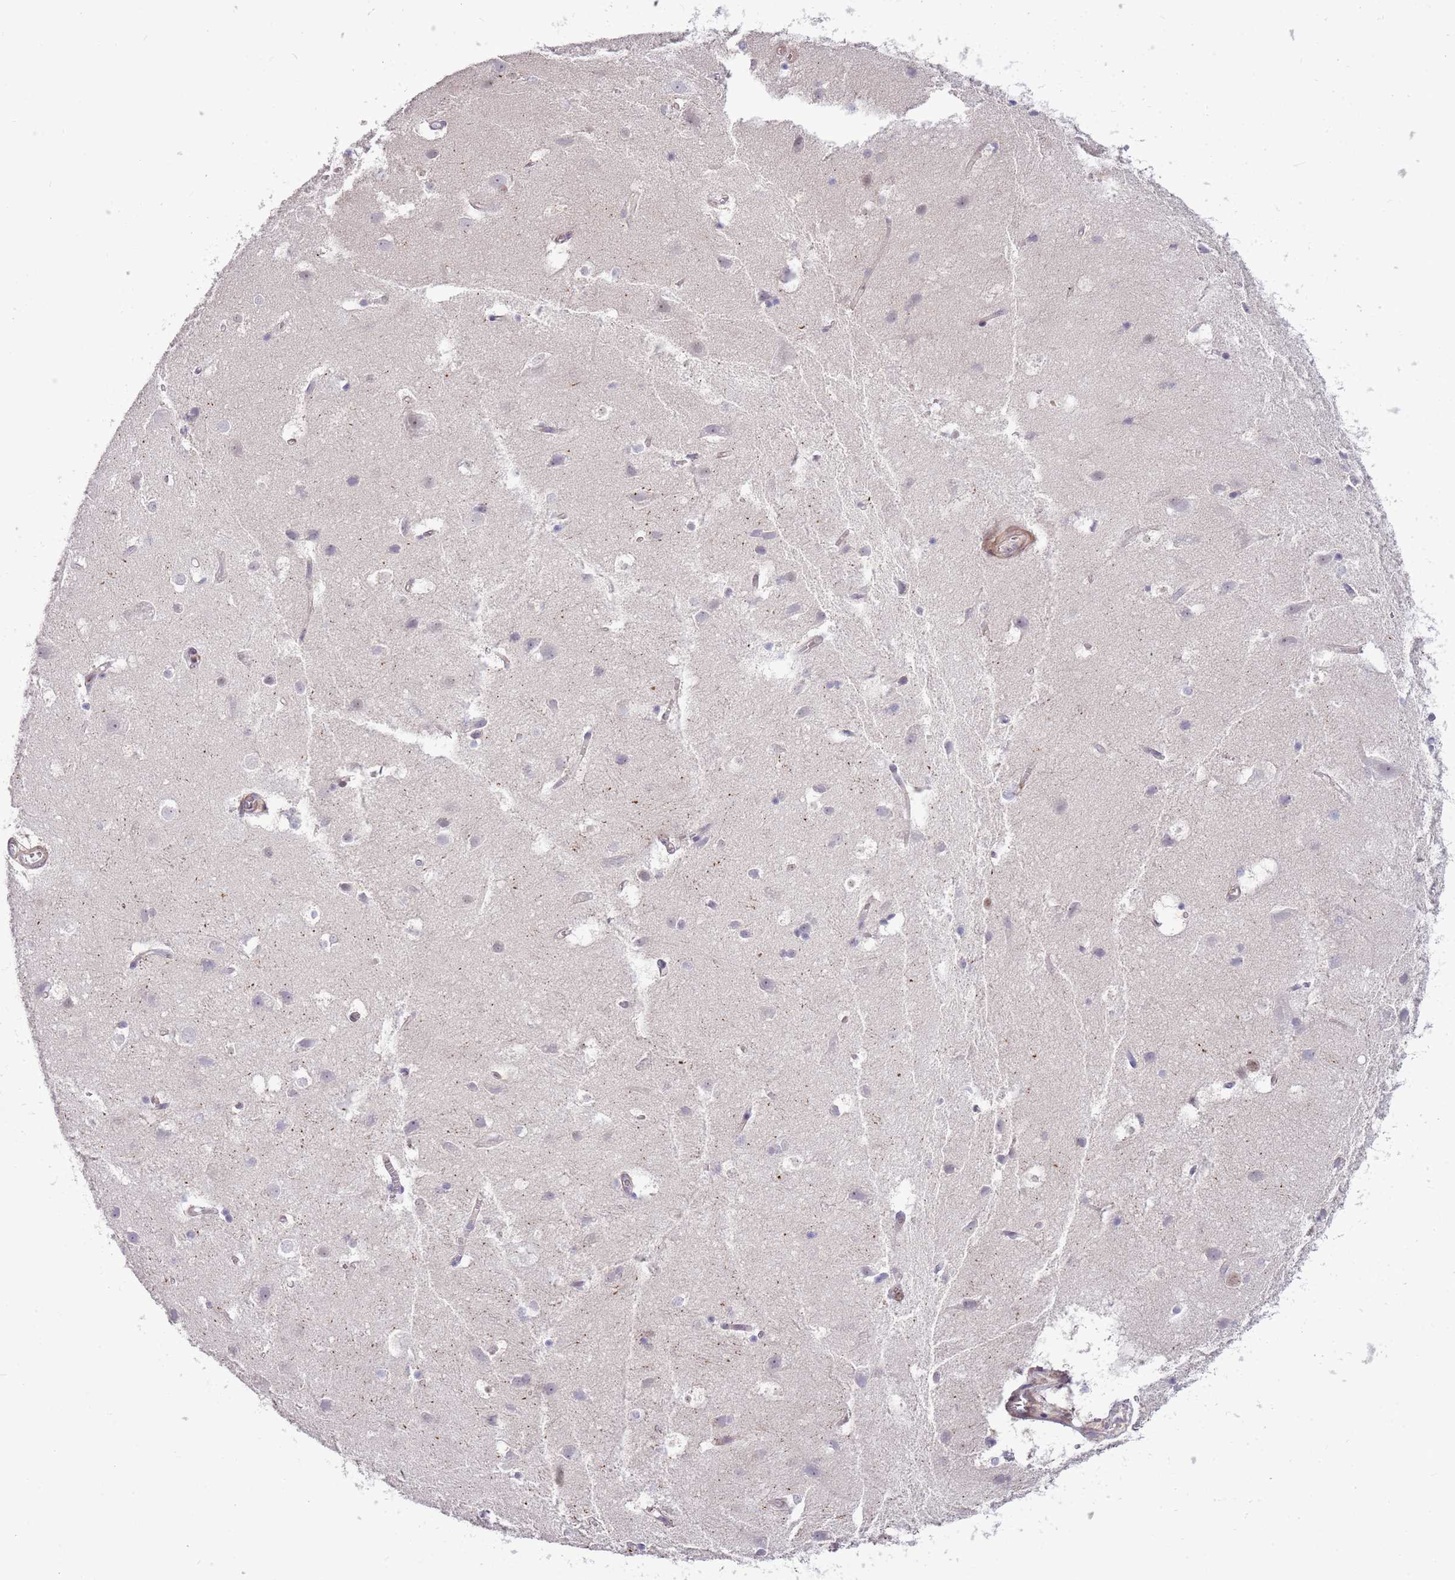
{"staining": {"intensity": "weak", "quantity": "<25%", "location": "cytoplasmic/membranous"}, "tissue": "cerebral cortex", "cell_type": "Endothelial cells", "image_type": "normal", "snomed": [{"axis": "morphology", "description": "Normal tissue, NOS"}, {"axis": "topography", "description": "Cerebral cortex"}], "caption": "A high-resolution image shows immunohistochemistry staining of unremarkable cerebral cortex, which shows no significant staining in endothelial cells.", "gene": "ITGB6", "patient": {"sex": "male", "age": 54}}